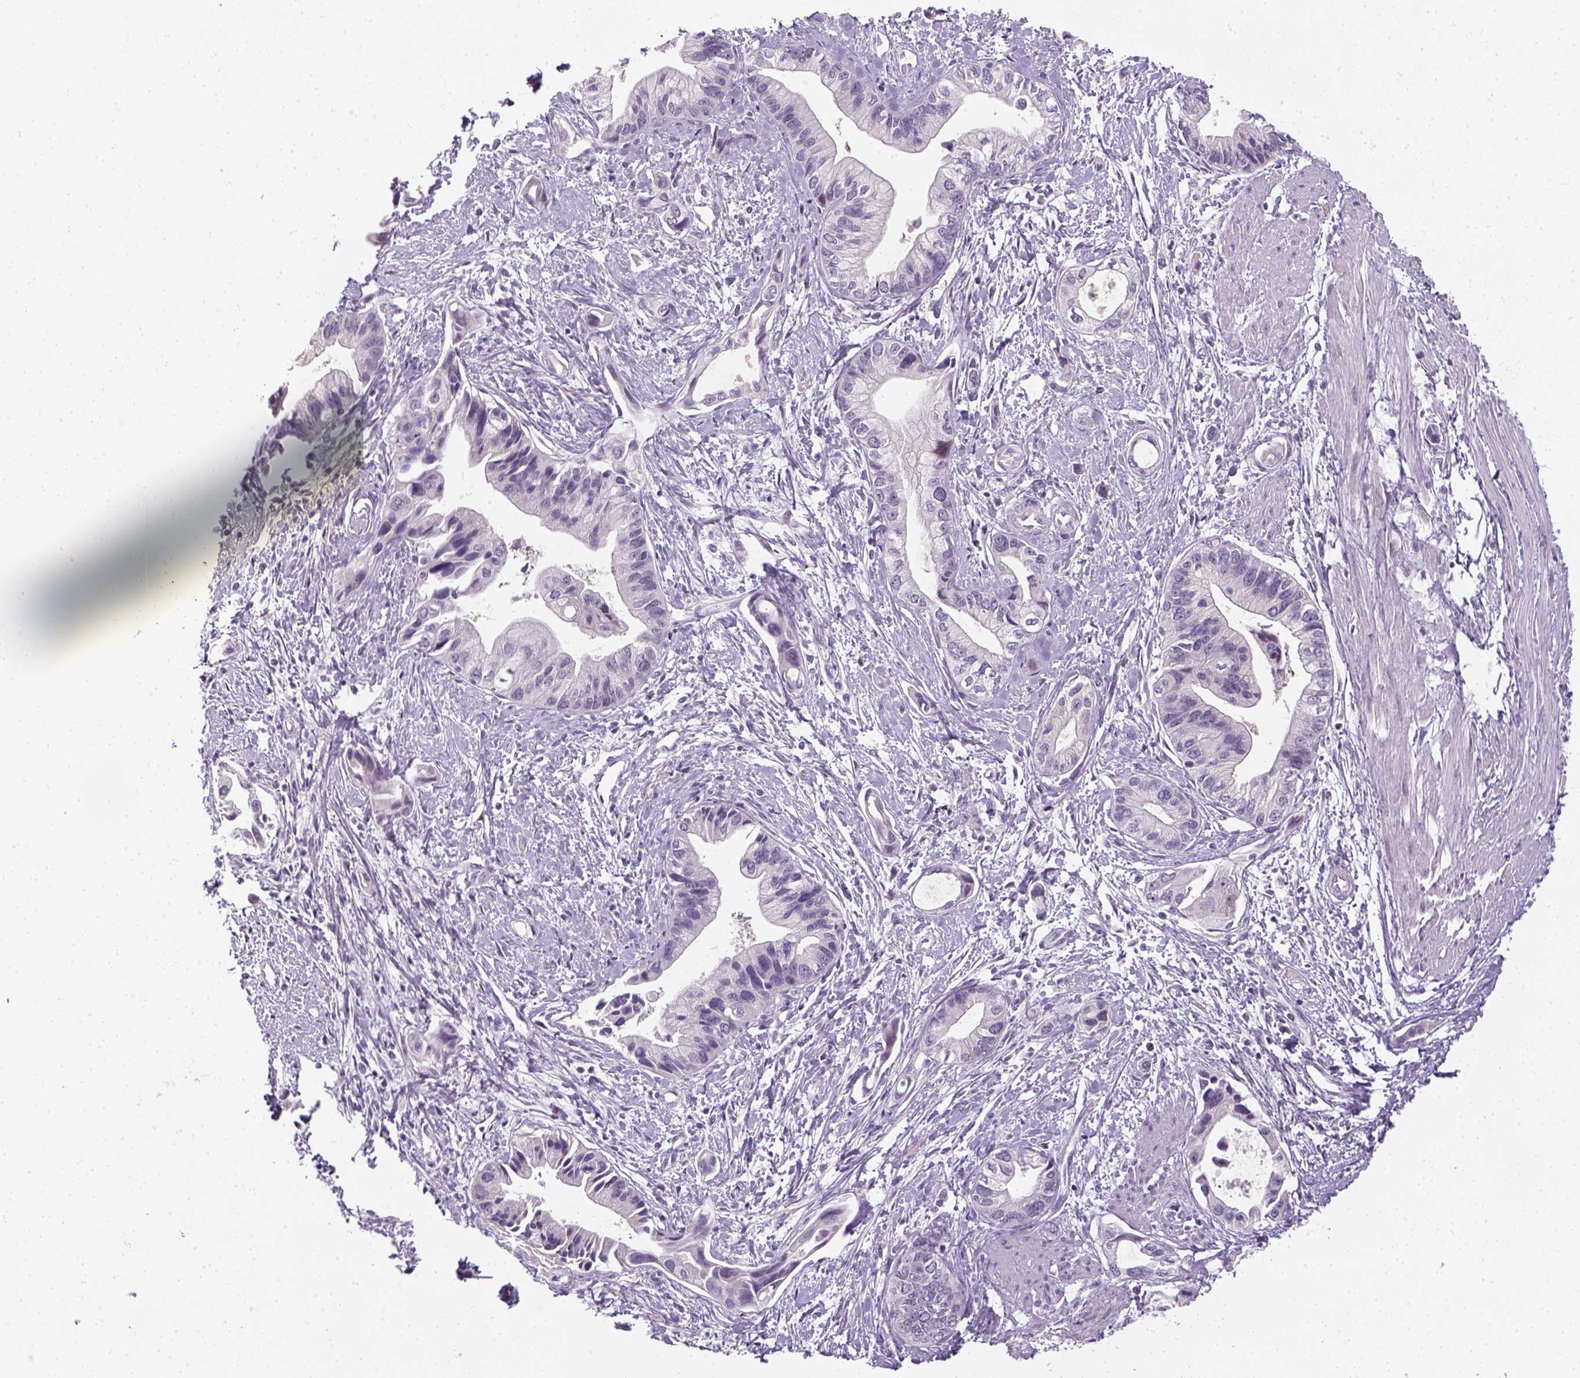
{"staining": {"intensity": "negative", "quantity": "none", "location": "none"}, "tissue": "pancreatic cancer", "cell_type": "Tumor cells", "image_type": "cancer", "snomed": [{"axis": "morphology", "description": "Adenocarcinoma, NOS"}, {"axis": "topography", "description": "Pancreas"}], "caption": "Pancreatic cancer stained for a protein using immunohistochemistry (IHC) reveals no expression tumor cells.", "gene": "MAGEB3", "patient": {"sex": "female", "age": 61}}